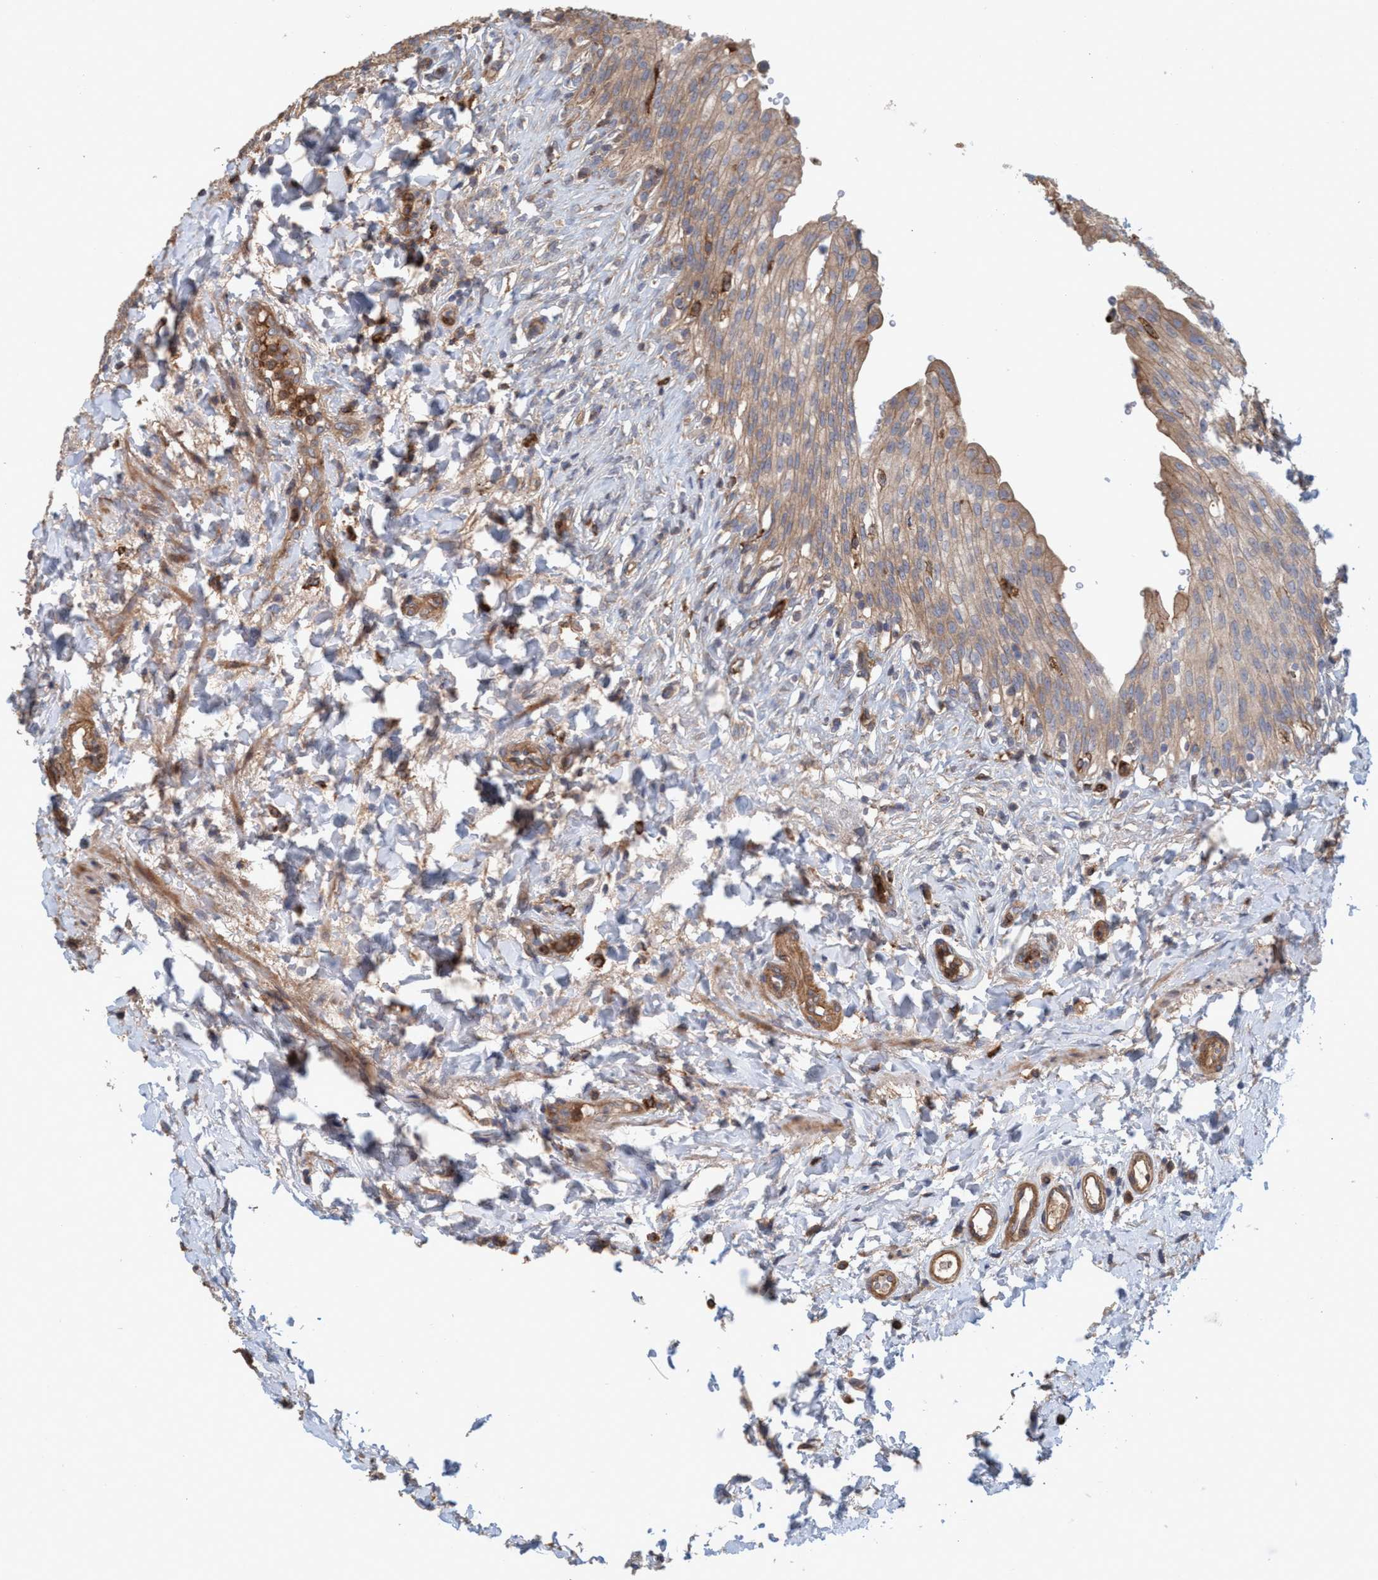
{"staining": {"intensity": "moderate", "quantity": ">75%", "location": "cytoplasmic/membranous"}, "tissue": "urinary bladder", "cell_type": "Urothelial cells", "image_type": "normal", "snomed": [{"axis": "morphology", "description": "Urothelial carcinoma, High grade"}, {"axis": "topography", "description": "Urinary bladder"}], "caption": "This photomicrograph demonstrates immunohistochemistry staining of unremarkable human urinary bladder, with medium moderate cytoplasmic/membranous staining in approximately >75% of urothelial cells.", "gene": "SPECC1", "patient": {"sex": "male", "age": 46}}